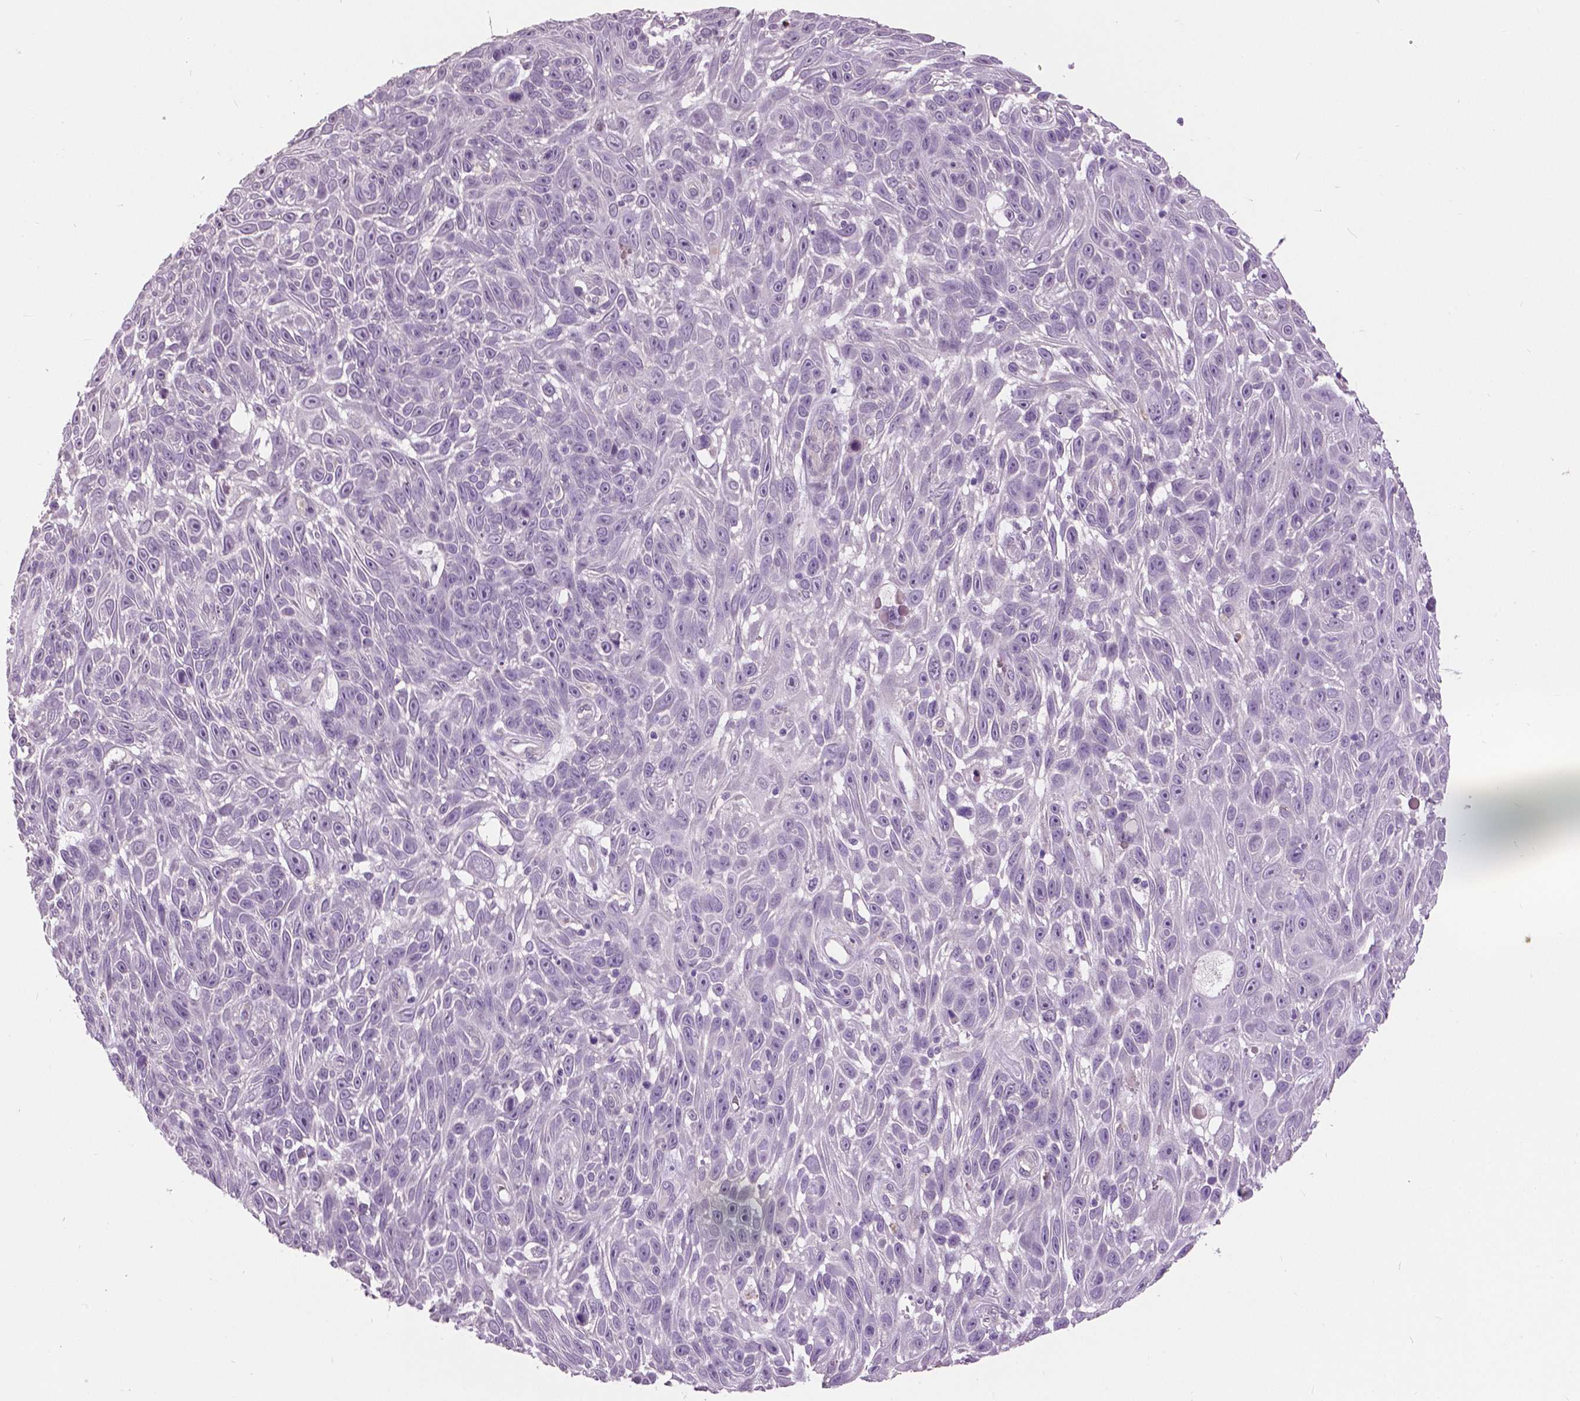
{"staining": {"intensity": "negative", "quantity": "none", "location": "none"}, "tissue": "skin cancer", "cell_type": "Tumor cells", "image_type": "cancer", "snomed": [{"axis": "morphology", "description": "Squamous cell carcinoma, NOS"}, {"axis": "topography", "description": "Skin"}], "caption": "Tumor cells are negative for brown protein staining in squamous cell carcinoma (skin). Brightfield microscopy of IHC stained with DAB (brown) and hematoxylin (blue), captured at high magnification.", "gene": "GRIN2A", "patient": {"sex": "male", "age": 82}}